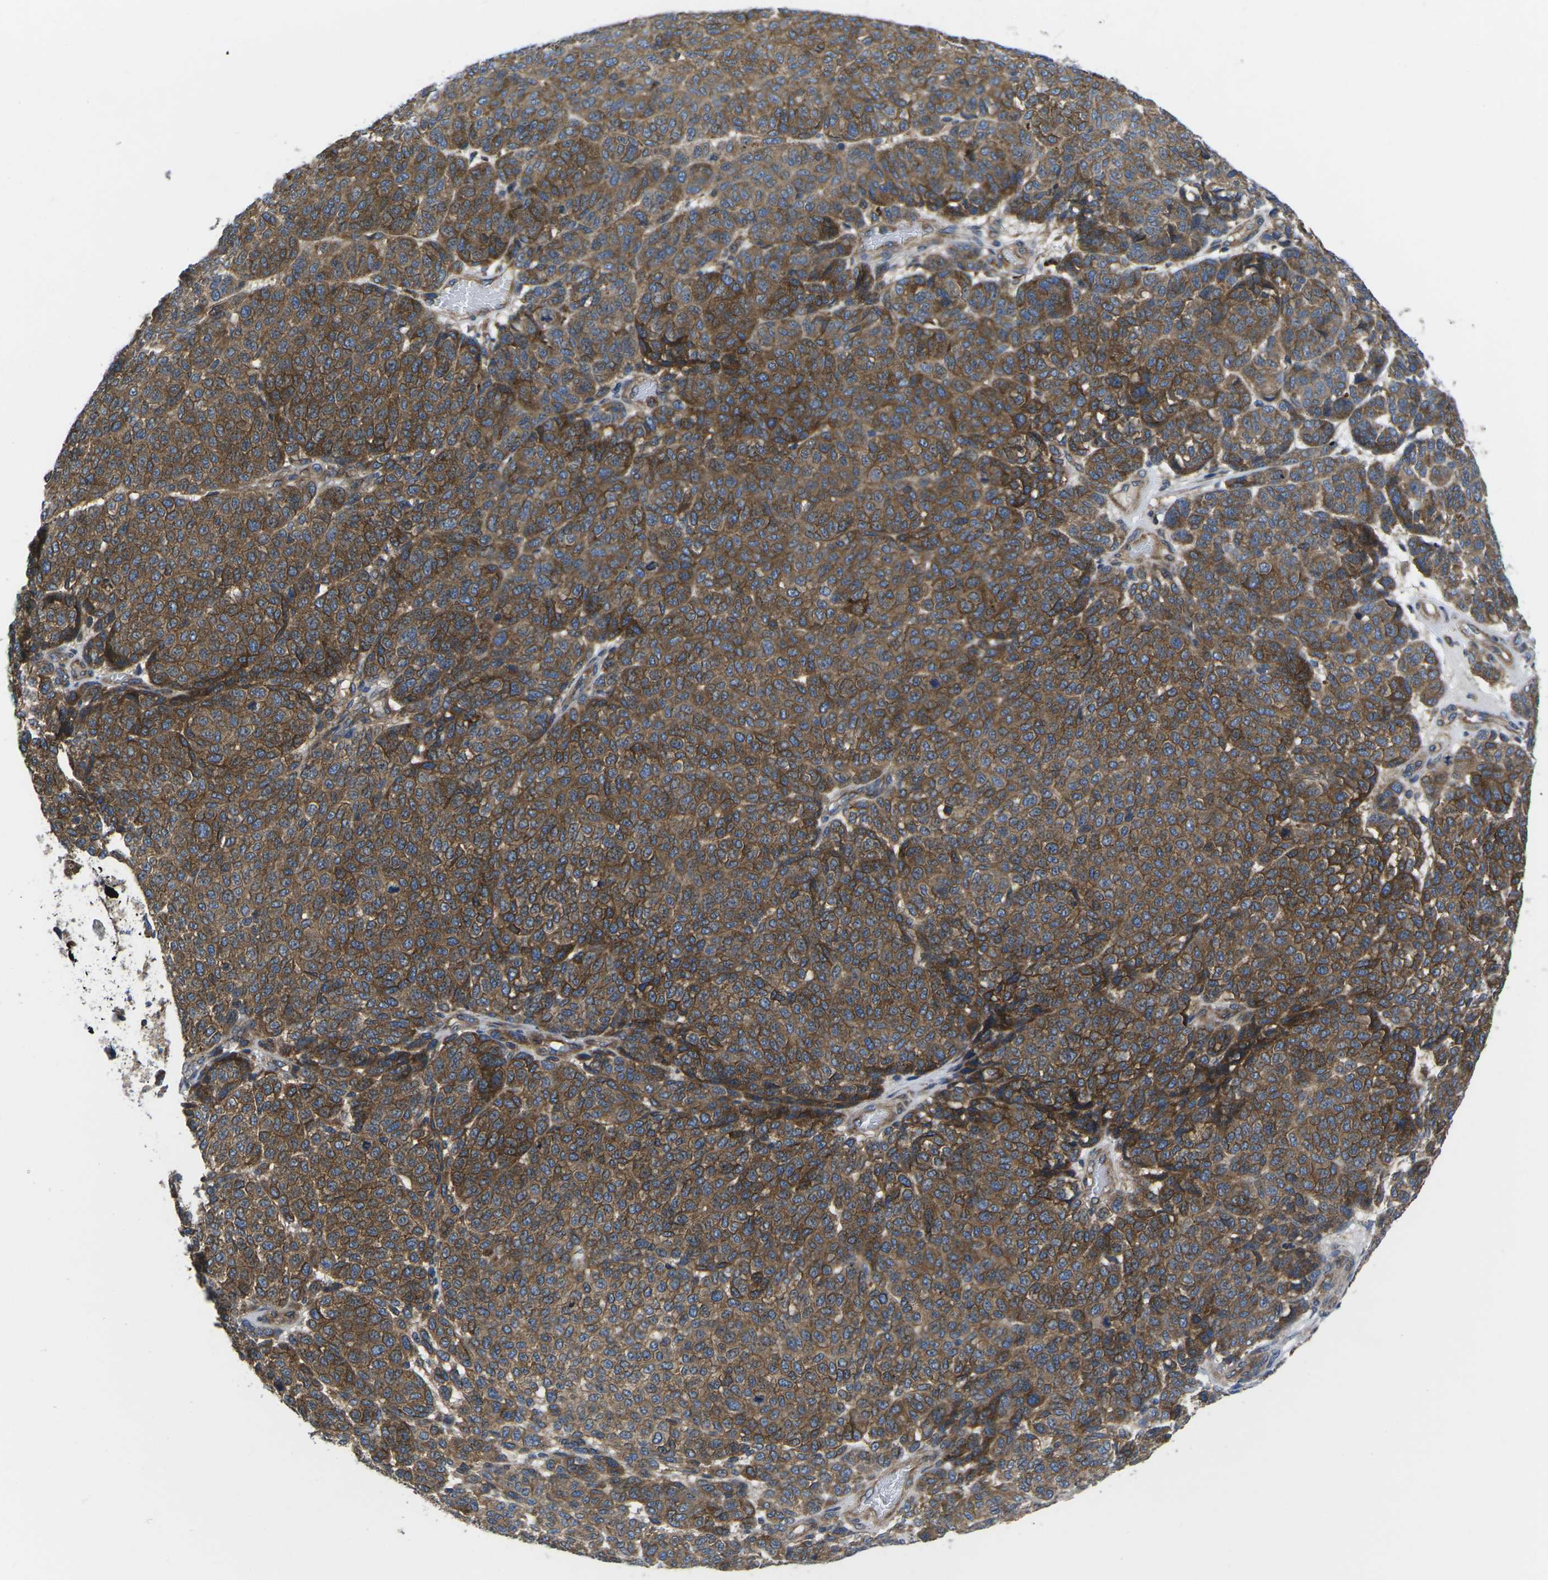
{"staining": {"intensity": "moderate", "quantity": ">75%", "location": "cytoplasmic/membranous"}, "tissue": "melanoma", "cell_type": "Tumor cells", "image_type": "cancer", "snomed": [{"axis": "morphology", "description": "Malignant melanoma, NOS"}, {"axis": "topography", "description": "Skin"}], "caption": "Protein expression analysis of malignant melanoma displays moderate cytoplasmic/membranous staining in approximately >75% of tumor cells. (DAB (3,3'-diaminobenzidine) IHC, brown staining for protein, blue staining for nuclei).", "gene": "DLG1", "patient": {"sex": "male", "age": 59}}